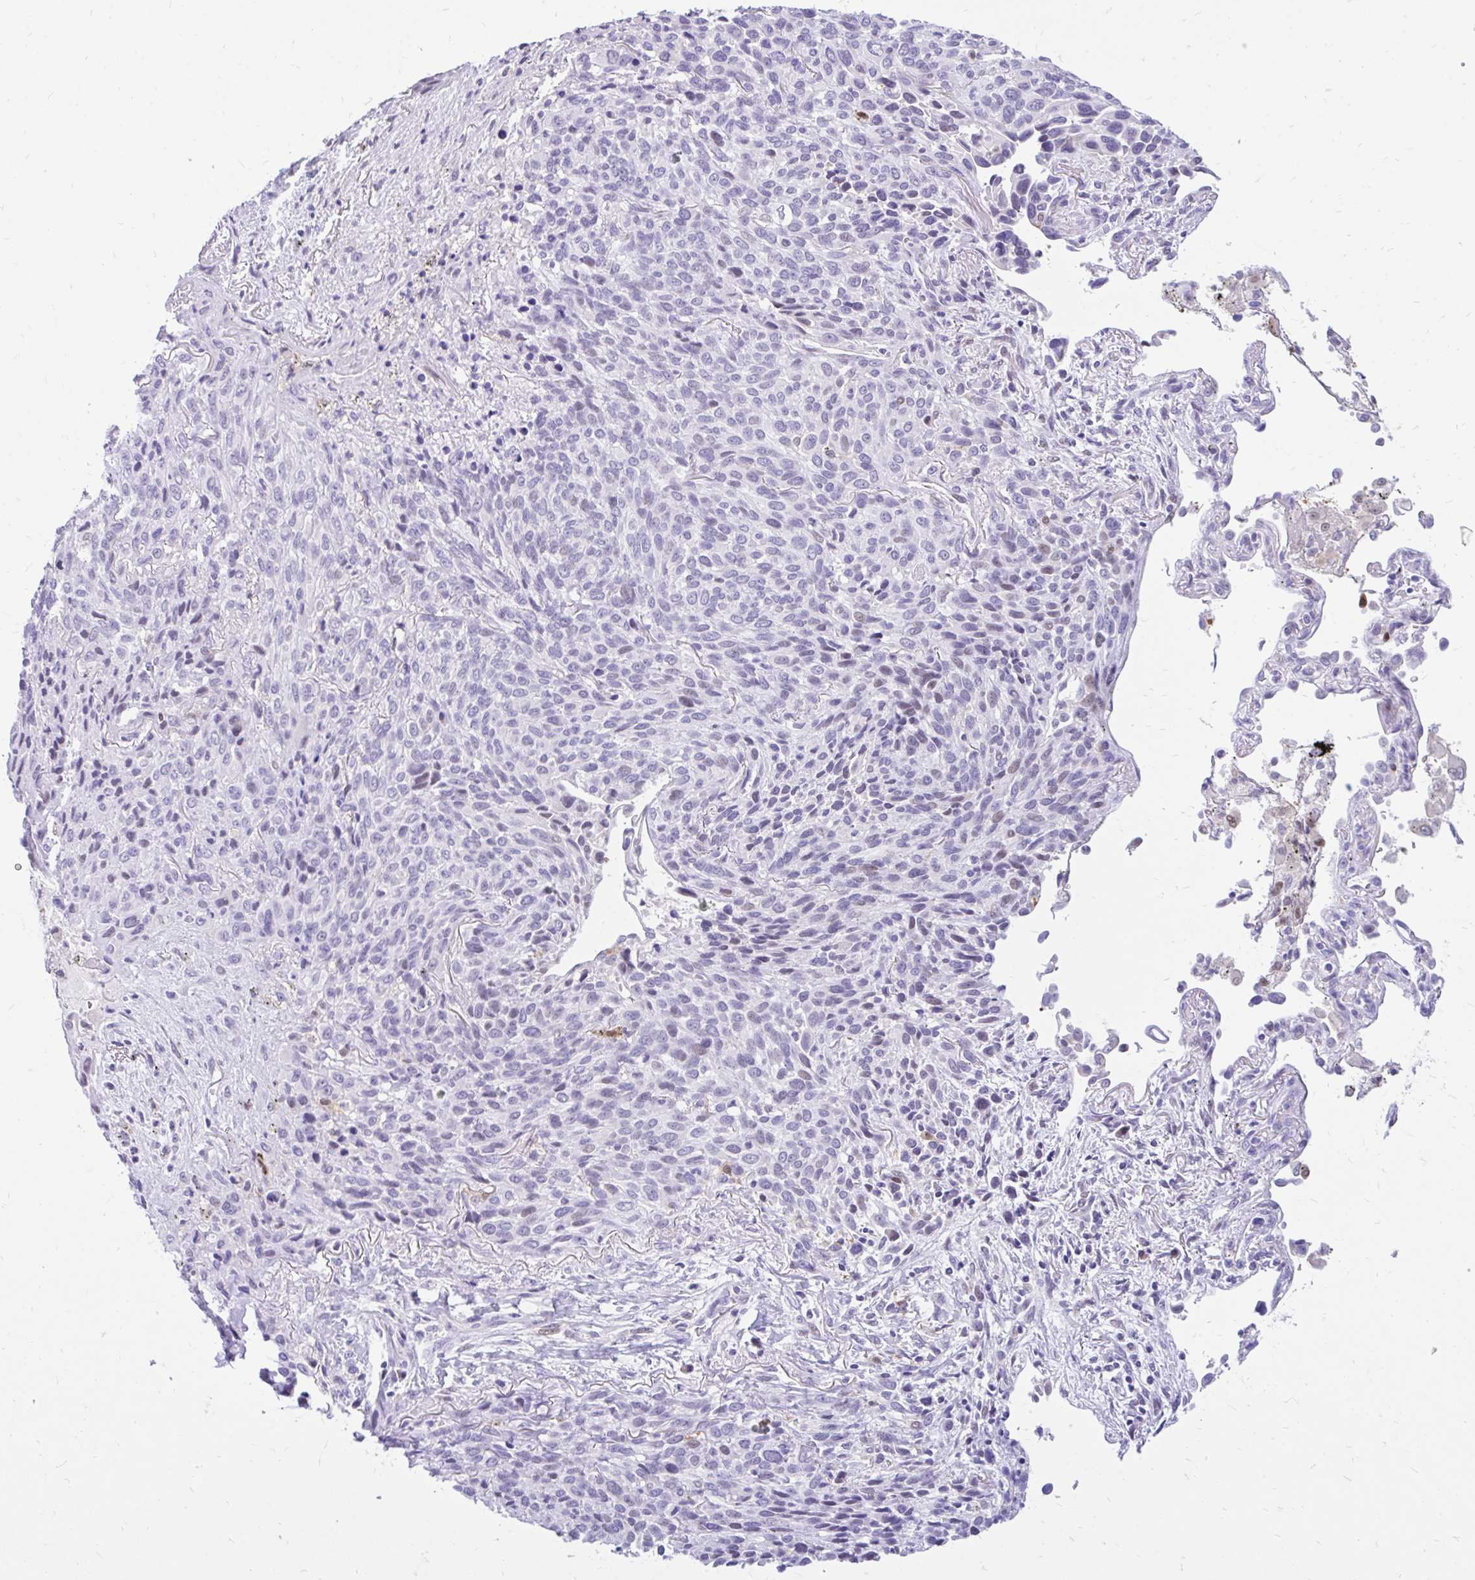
{"staining": {"intensity": "negative", "quantity": "none", "location": "none"}, "tissue": "melanoma", "cell_type": "Tumor cells", "image_type": "cancer", "snomed": [{"axis": "morphology", "description": "Malignant melanoma, Metastatic site"}, {"axis": "topography", "description": "Lung"}], "caption": "Immunohistochemistry (IHC) of malignant melanoma (metastatic site) exhibits no expression in tumor cells.", "gene": "GLB1L2", "patient": {"sex": "male", "age": 48}}